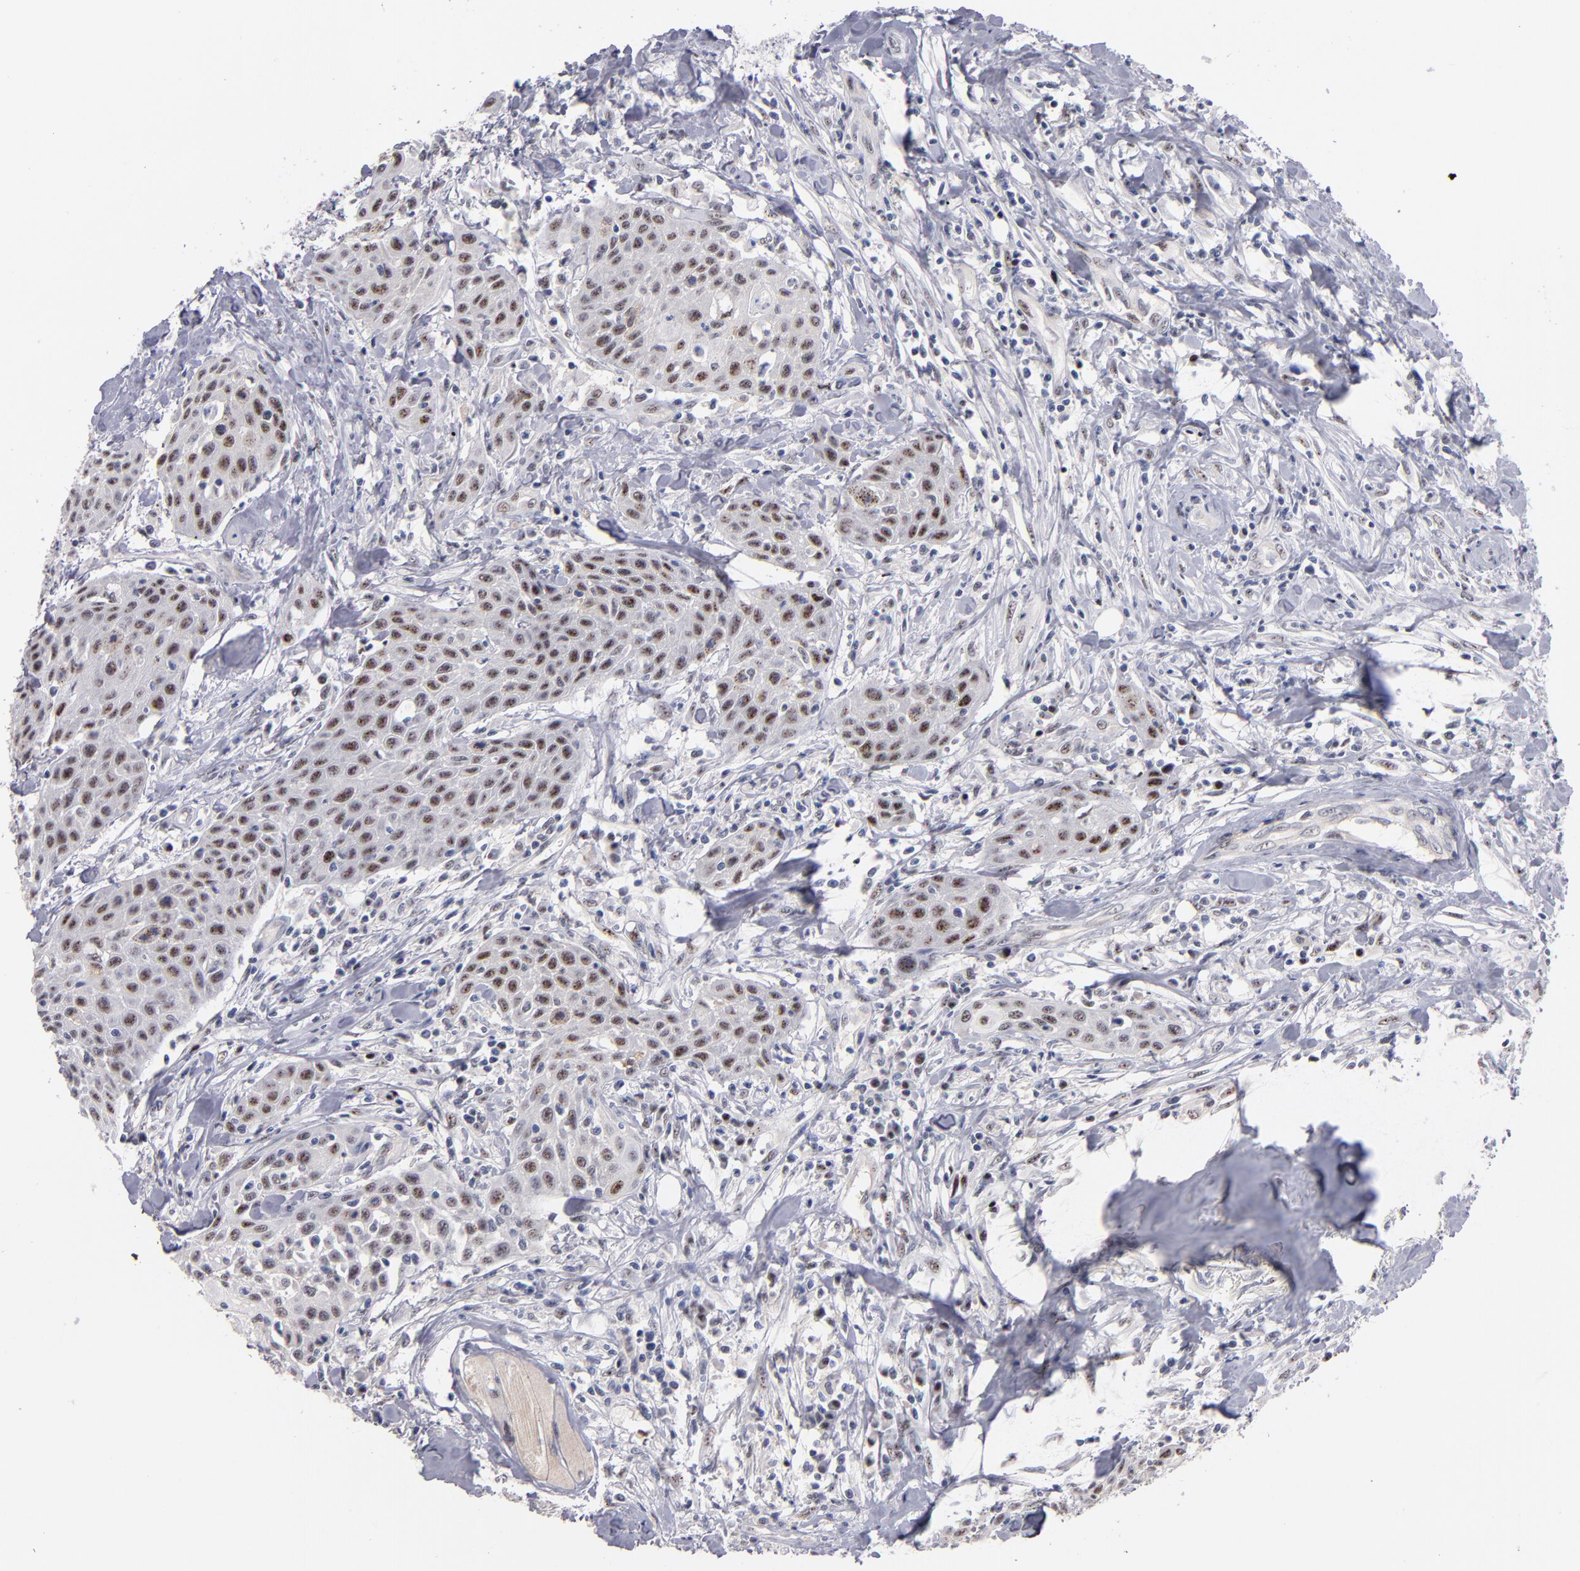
{"staining": {"intensity": "moderate", "quantity": "25%-75%", "location": "nuclear"}, "tissue": "head and neck cancer", "cell_type": "Tumor cells", "image_type": "cancer", "snomed": [{"axis": "morphology", "description": "Squamous cell carcinoma, NOS"}, {"axis": "topography", "description": "Oral tissue"}, {"axis": "topography", "description": "Head-Neck"}], "caption": "DAB immunohistochemical staining of human head and neck cancer (squamous cell carcinoma) shows moderate nuclear protein staining in about 25%-75% of tumor cells. (DAB (3,3'-diaminobenzidine) IHC, brown staining for protein, blue staining for nuclei).", "gene": "RAF1", "patient": {"sex": "female", "age": 82}}